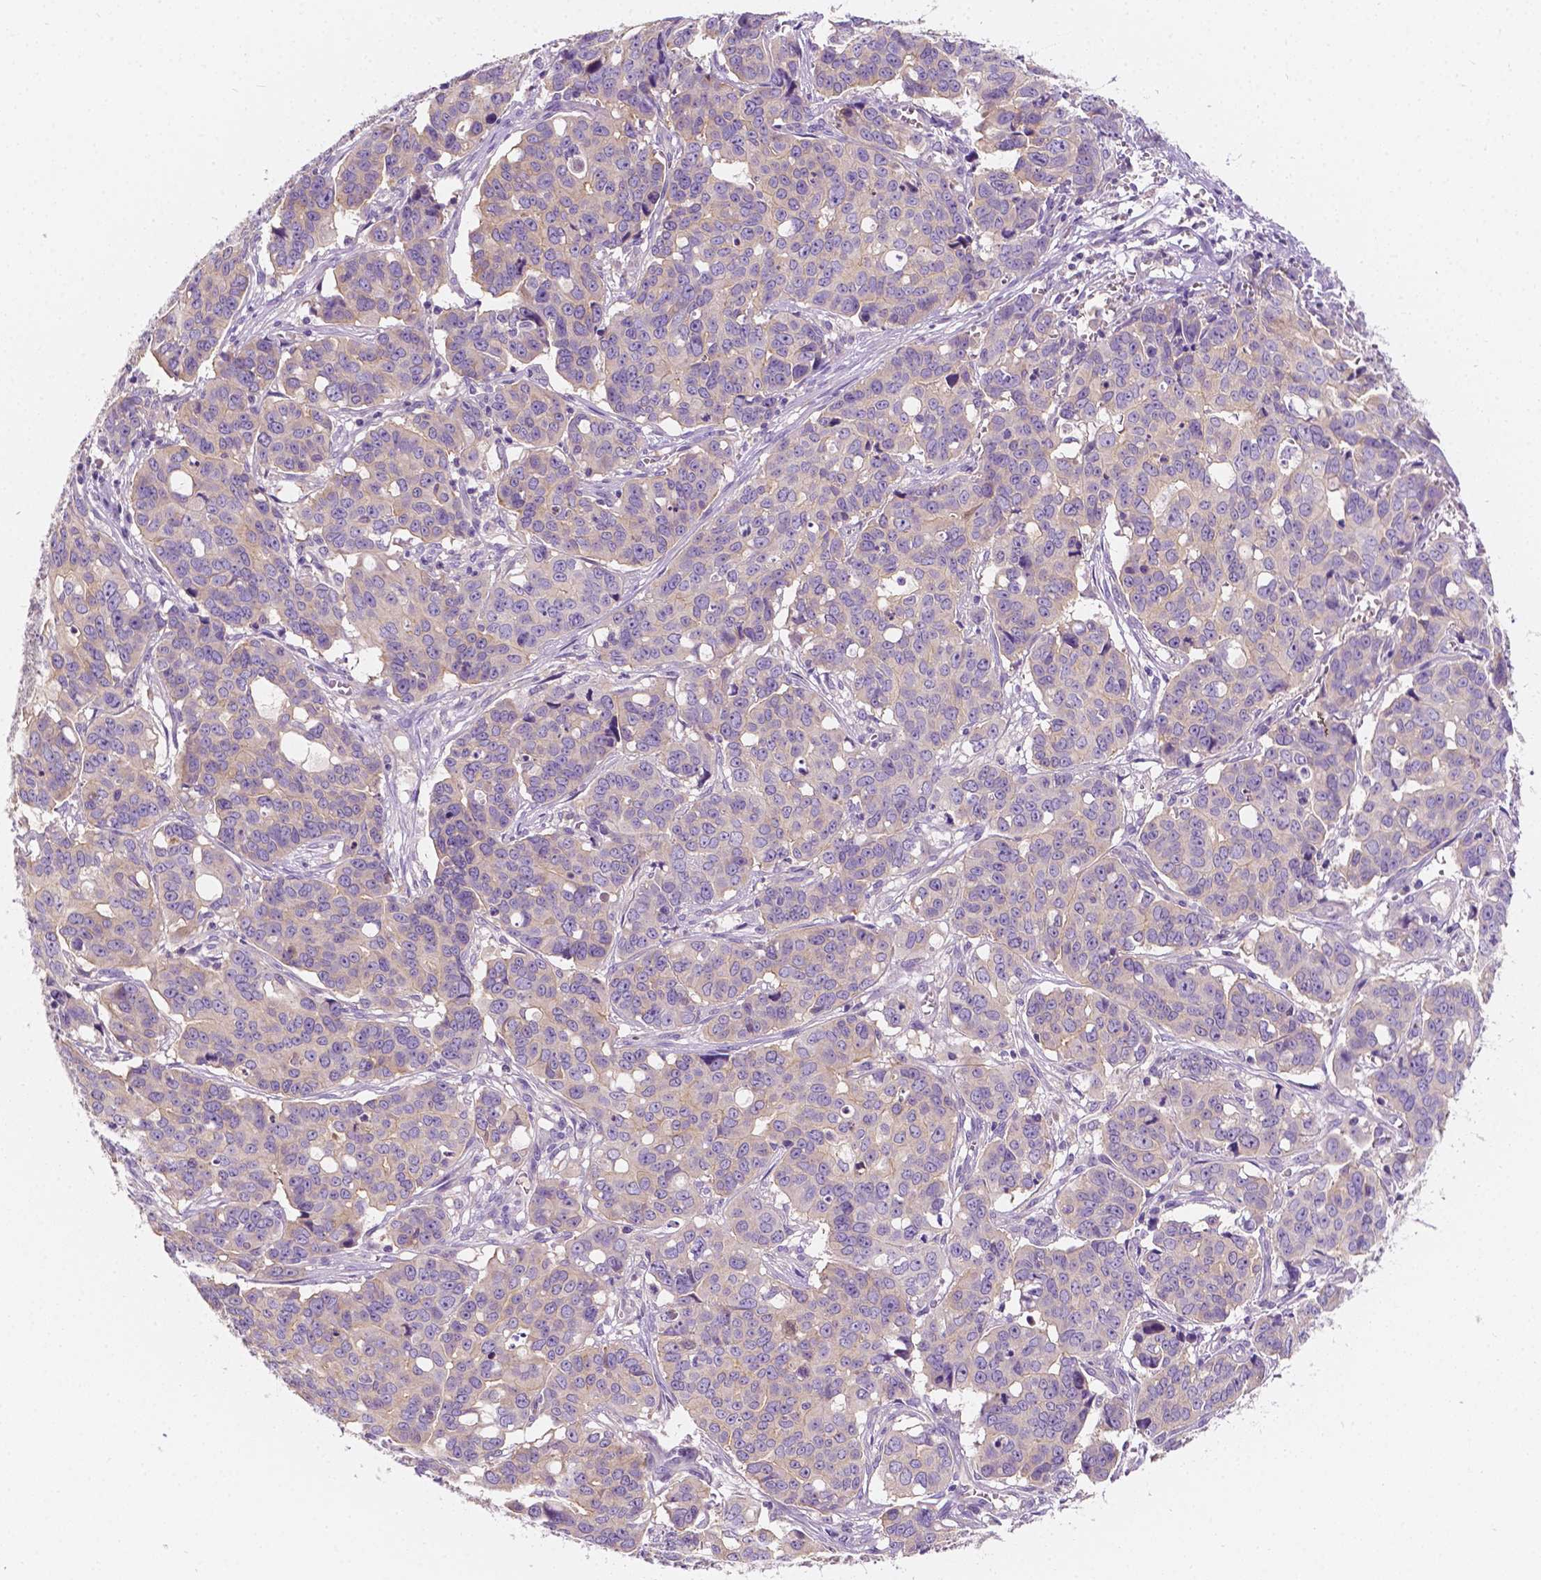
{"staining": {"intensity": "negative", "quantity": "none", "location": "none"}, "tissue": "ovarian cancer", "cell_type": "Tumor cells", "image_type": "cancer", "snomed": [{"axis": "morphology", "description": "Carcinoma, endometroid"}, {"axis": "topography", "description": "Ovary"}], "caption": "Immunohistochemistry photomicrograph of human ovarian cancer stained for a protein (brown), which exhibits no expression in tumor cells.", "gene": "SIRT2", "patient": {"sex": "female", "age": 78}}